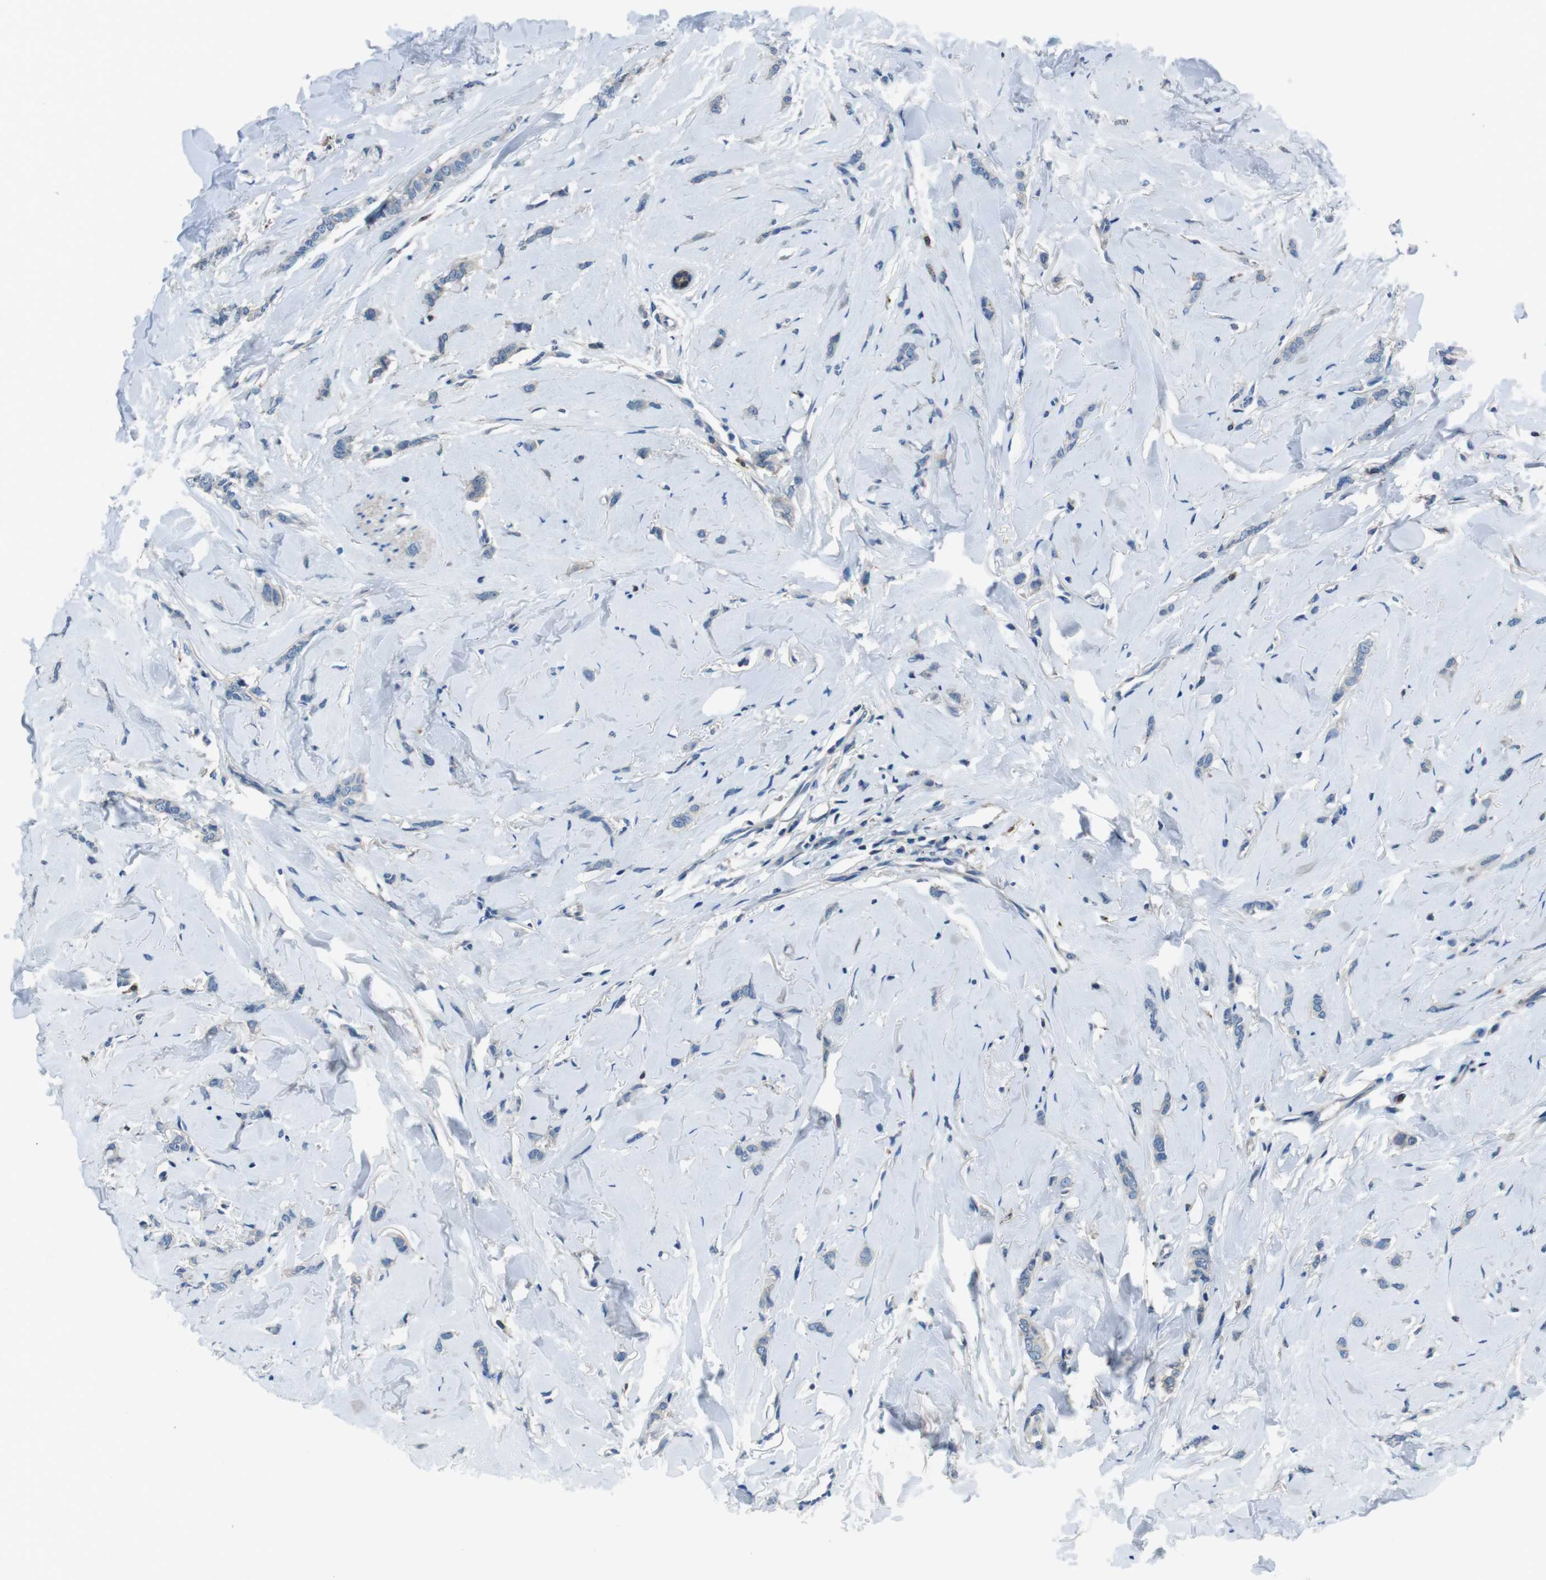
{"staining": {"intensity": "negative", "quantity": "none", "location": "none"}, "tissue": "breast cancer", "cell_type": "Tumor cells", "image_type": "cancer", "snomed": [{"axis": "morphology", "description": "Lobular carcinoma"}, {"axis": "topography", "description": "Skin"}, {"axis": "topography", "description": "Breast"}], "caption": "A photomicrograph of breast cancer stained for a protein exhibits no brown staining in tumor cells. (Brightfield microscopy of DAB immunohistochemistry (IHC) at high magnification).", "gene": "TULP3", "patient": {"sex": "female", "age": 46}}